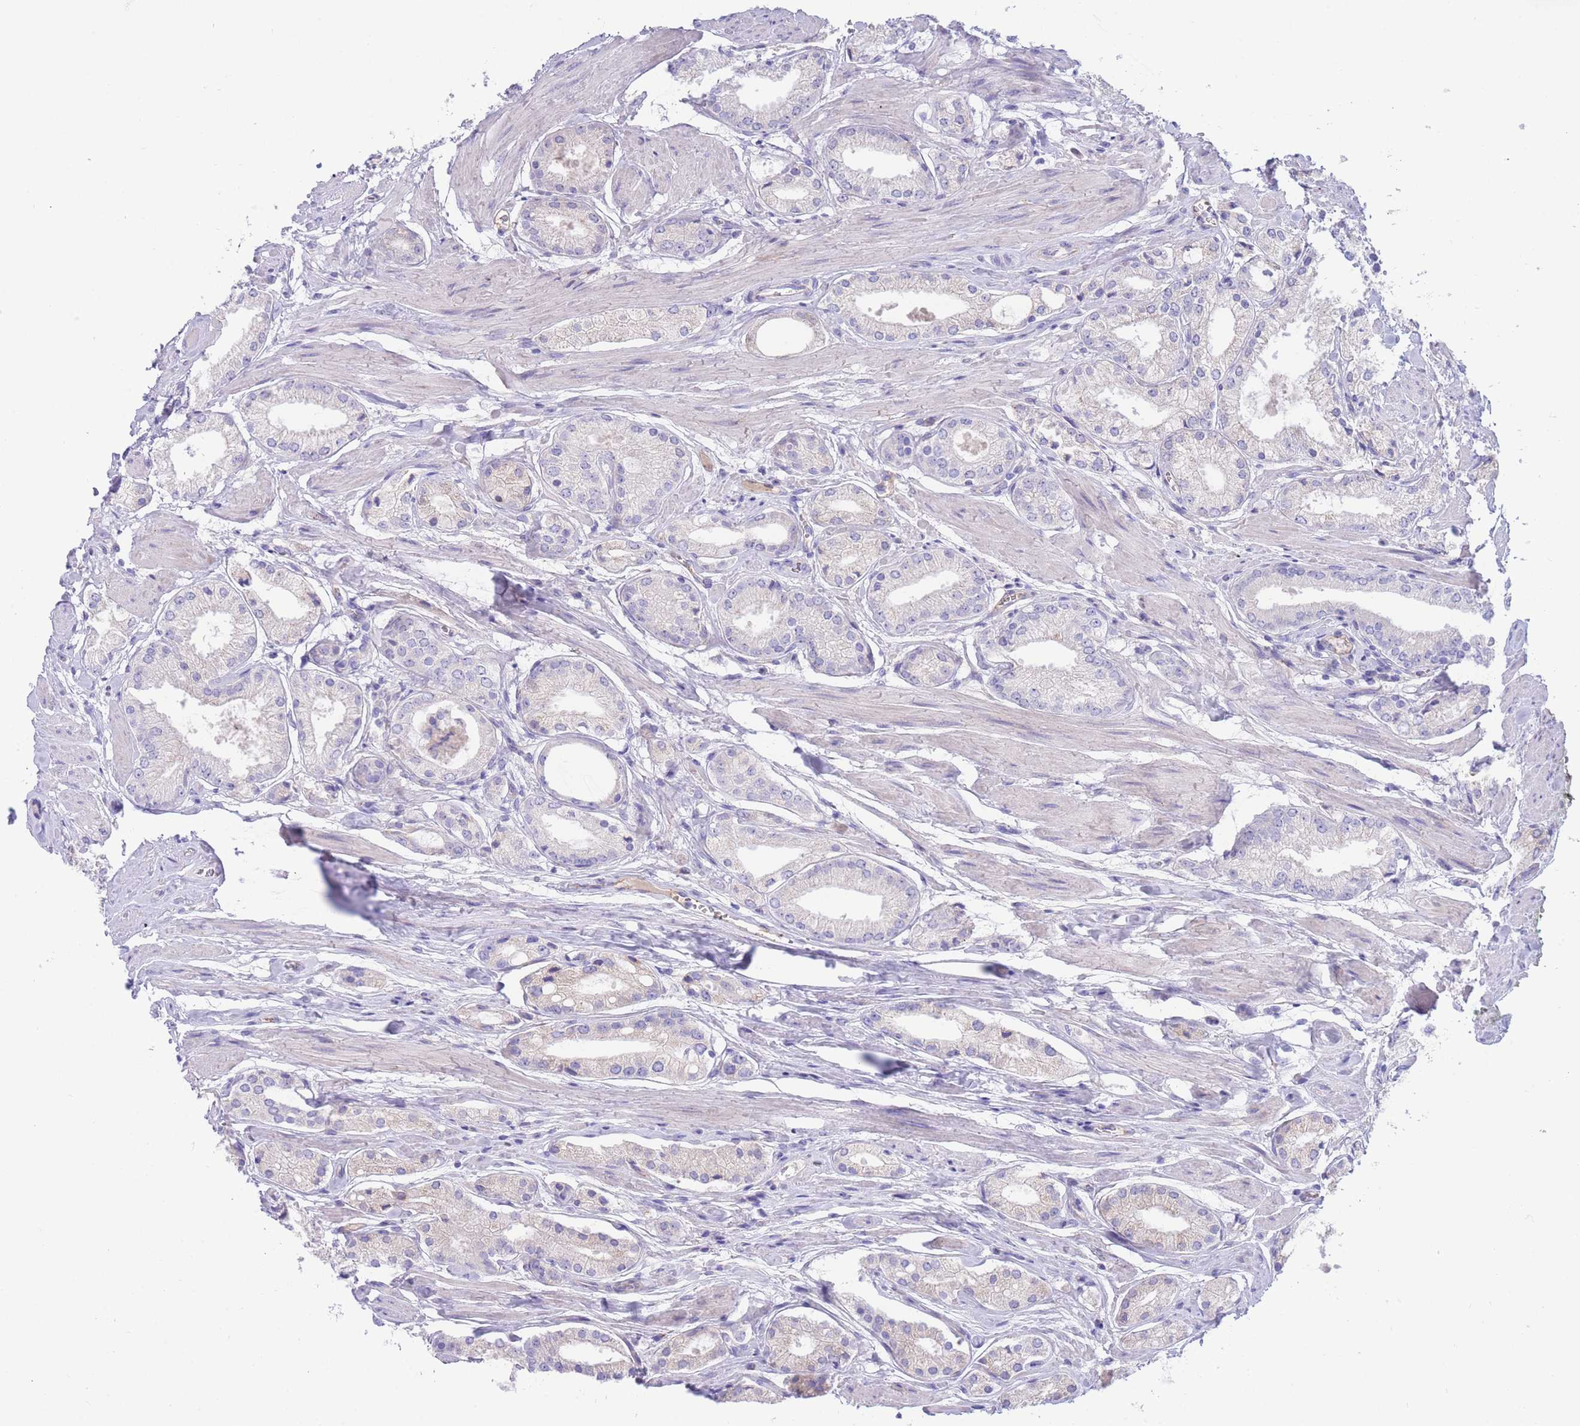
{"staining": {"intensity": "weak", "quantity": "<25%", "location": "cytoplasmic/membranous"}, "tissue": "prostate cancer", "cell_type": "Tumor cells", "image_type": "cancer", "snomed": [{"axis": "morphology", "description": "Adenocarcinoma, High grade"}, {"axis": "topography", "description": "Prostate and seminal vesicle, NOS"}], "caption": "The image displays no staining of tumor cells in prostate cancer. (Stains: DAB immunohistochemistry with hematoxylin counter stain, Microscopy: brightfield microscopy at high magnification).", "gene": "DET1", "patient": {"sex": "male", "age": 64}}